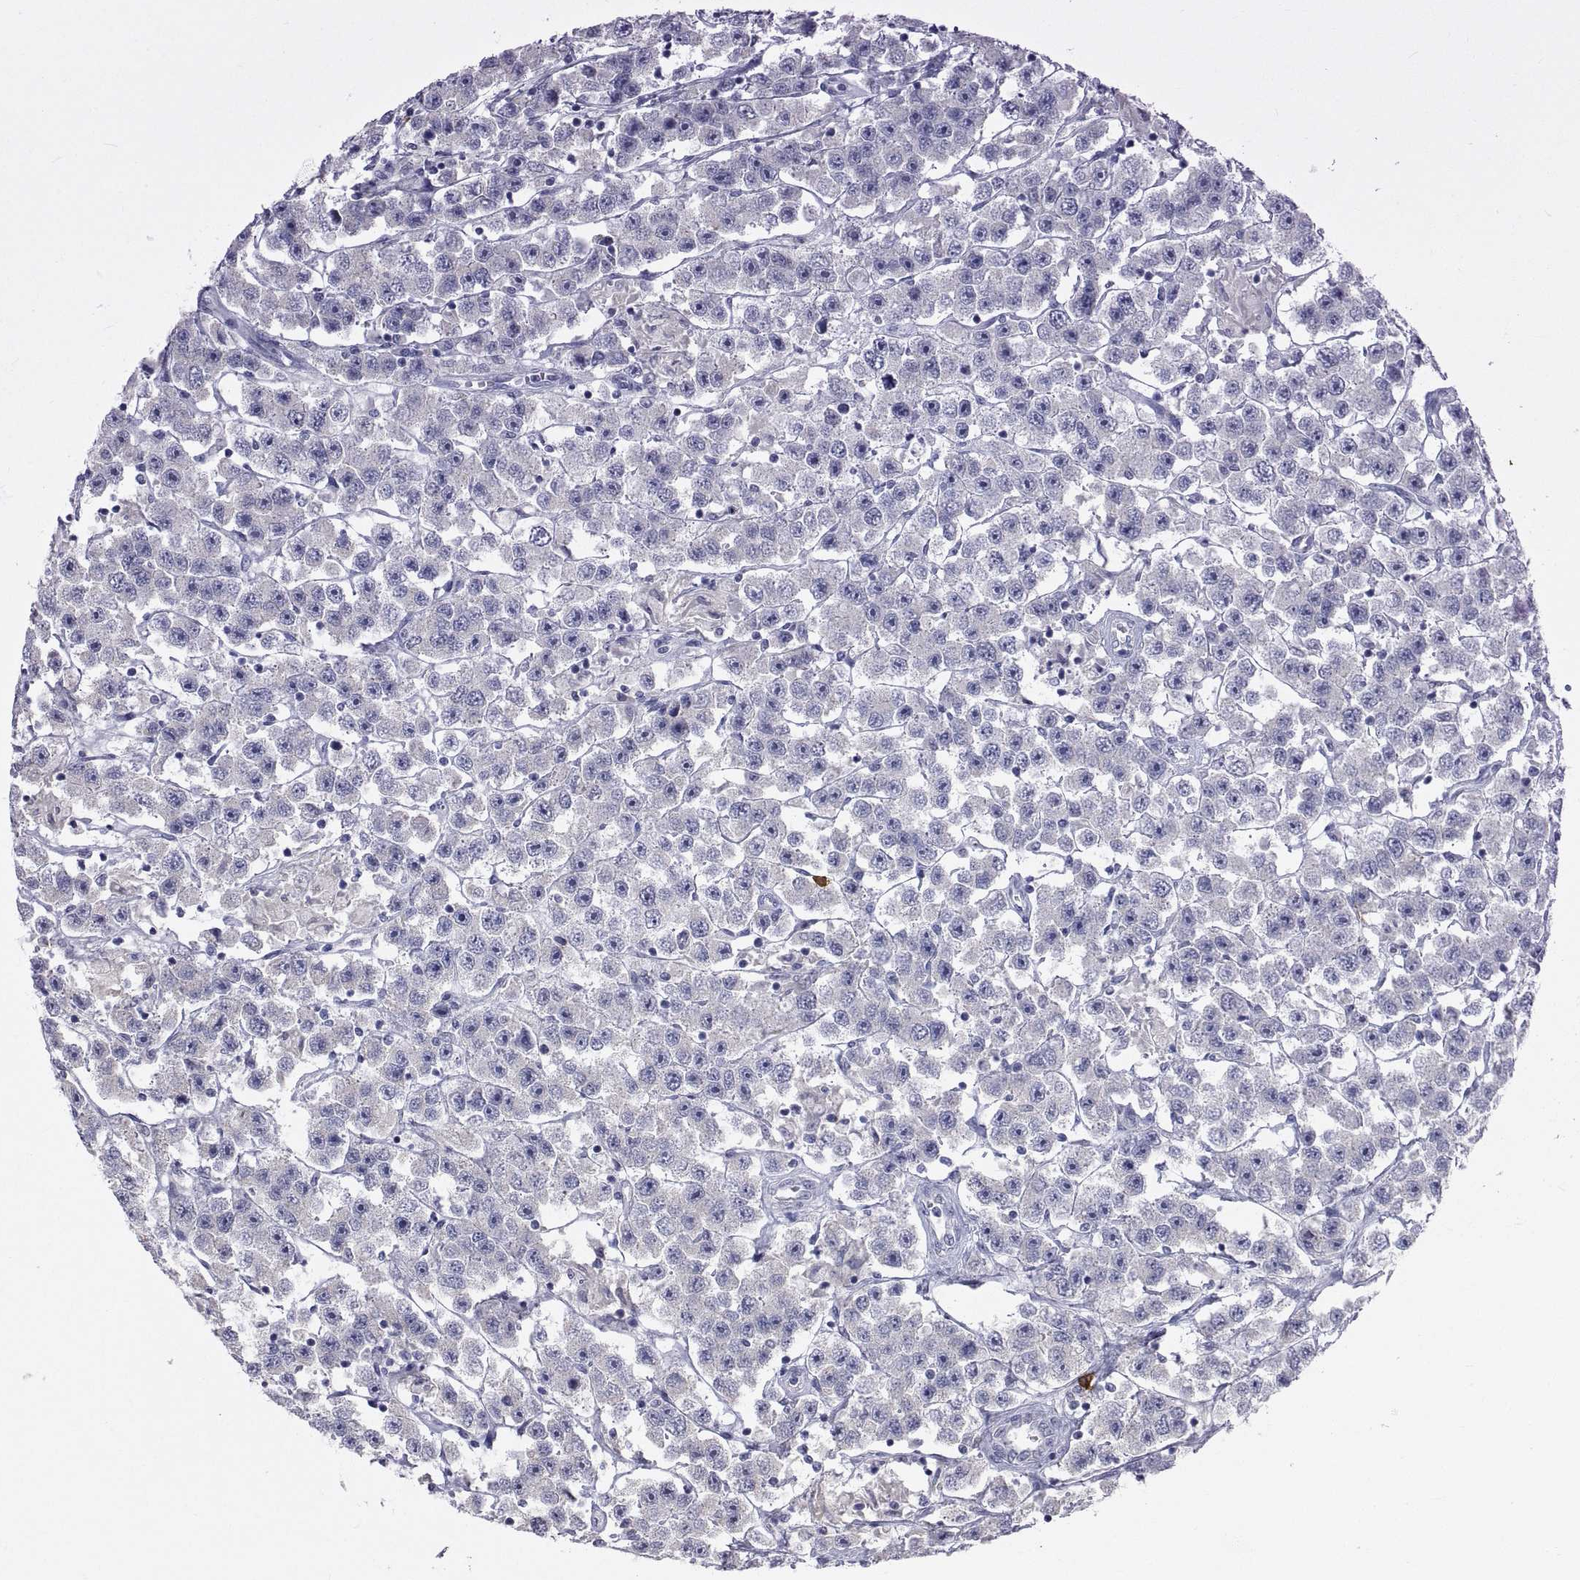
{"staining": {"intensity": "negative", "quantity": "none", "location": "none"}, "tissue": "testis cancer", "cell_type": "Tumor cells", "image_type": "cancer", "snomed": [{"axis": "morphology", "description": "Seminoma, NOS"}, {"axis": "topography", "description": "Testis"}], "caption": "Testis cancer (seminoma) was stained to show a protein in brown. There is no significant staining in tumor cells.", "gene": "ZNF185", "patient": {"sex": "male", "age": 45}}